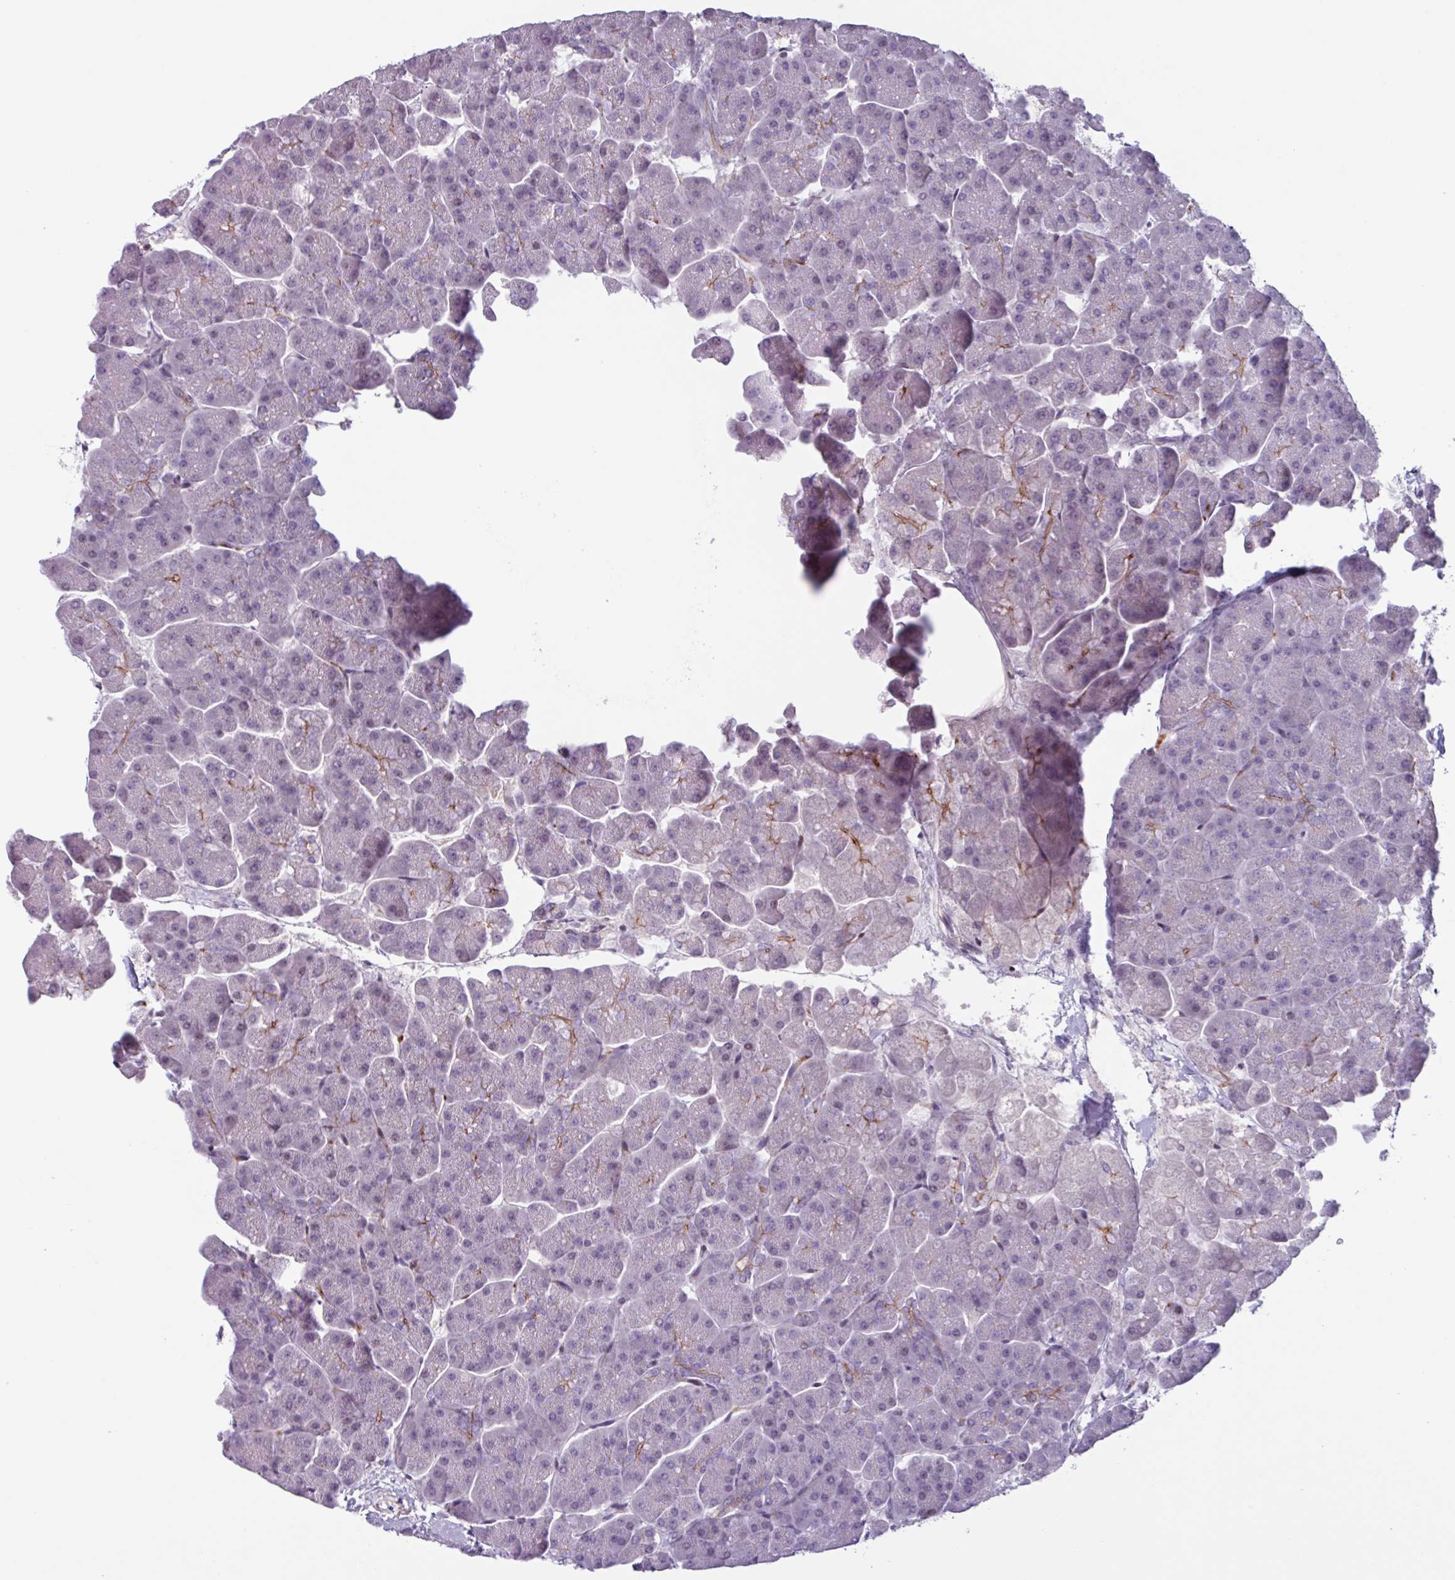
{"staining": {"intensity": "weak", "quantity": "25%-75%", "location": "nuclear"}, "tissue": "pancreas", "cell_type": "Exocrine glandular cells", "image_type": "normal", "snomed": [{"axis": "morphology", "description": "Normal tissue, NOS"}, {"axis": "topography", "description": "Pancreas"}, {"axis": "topography", "description": "Peripheral nerve tissue"}], "caption": "High-power microscopy captured an IHC photomicrograph of normal pancreas, revealing weak nuclear staining in approximately 25%-75% of exocrine glandular cells.", "gene": "ZNF575", "patient": {"sex": "male", "age": 54}}